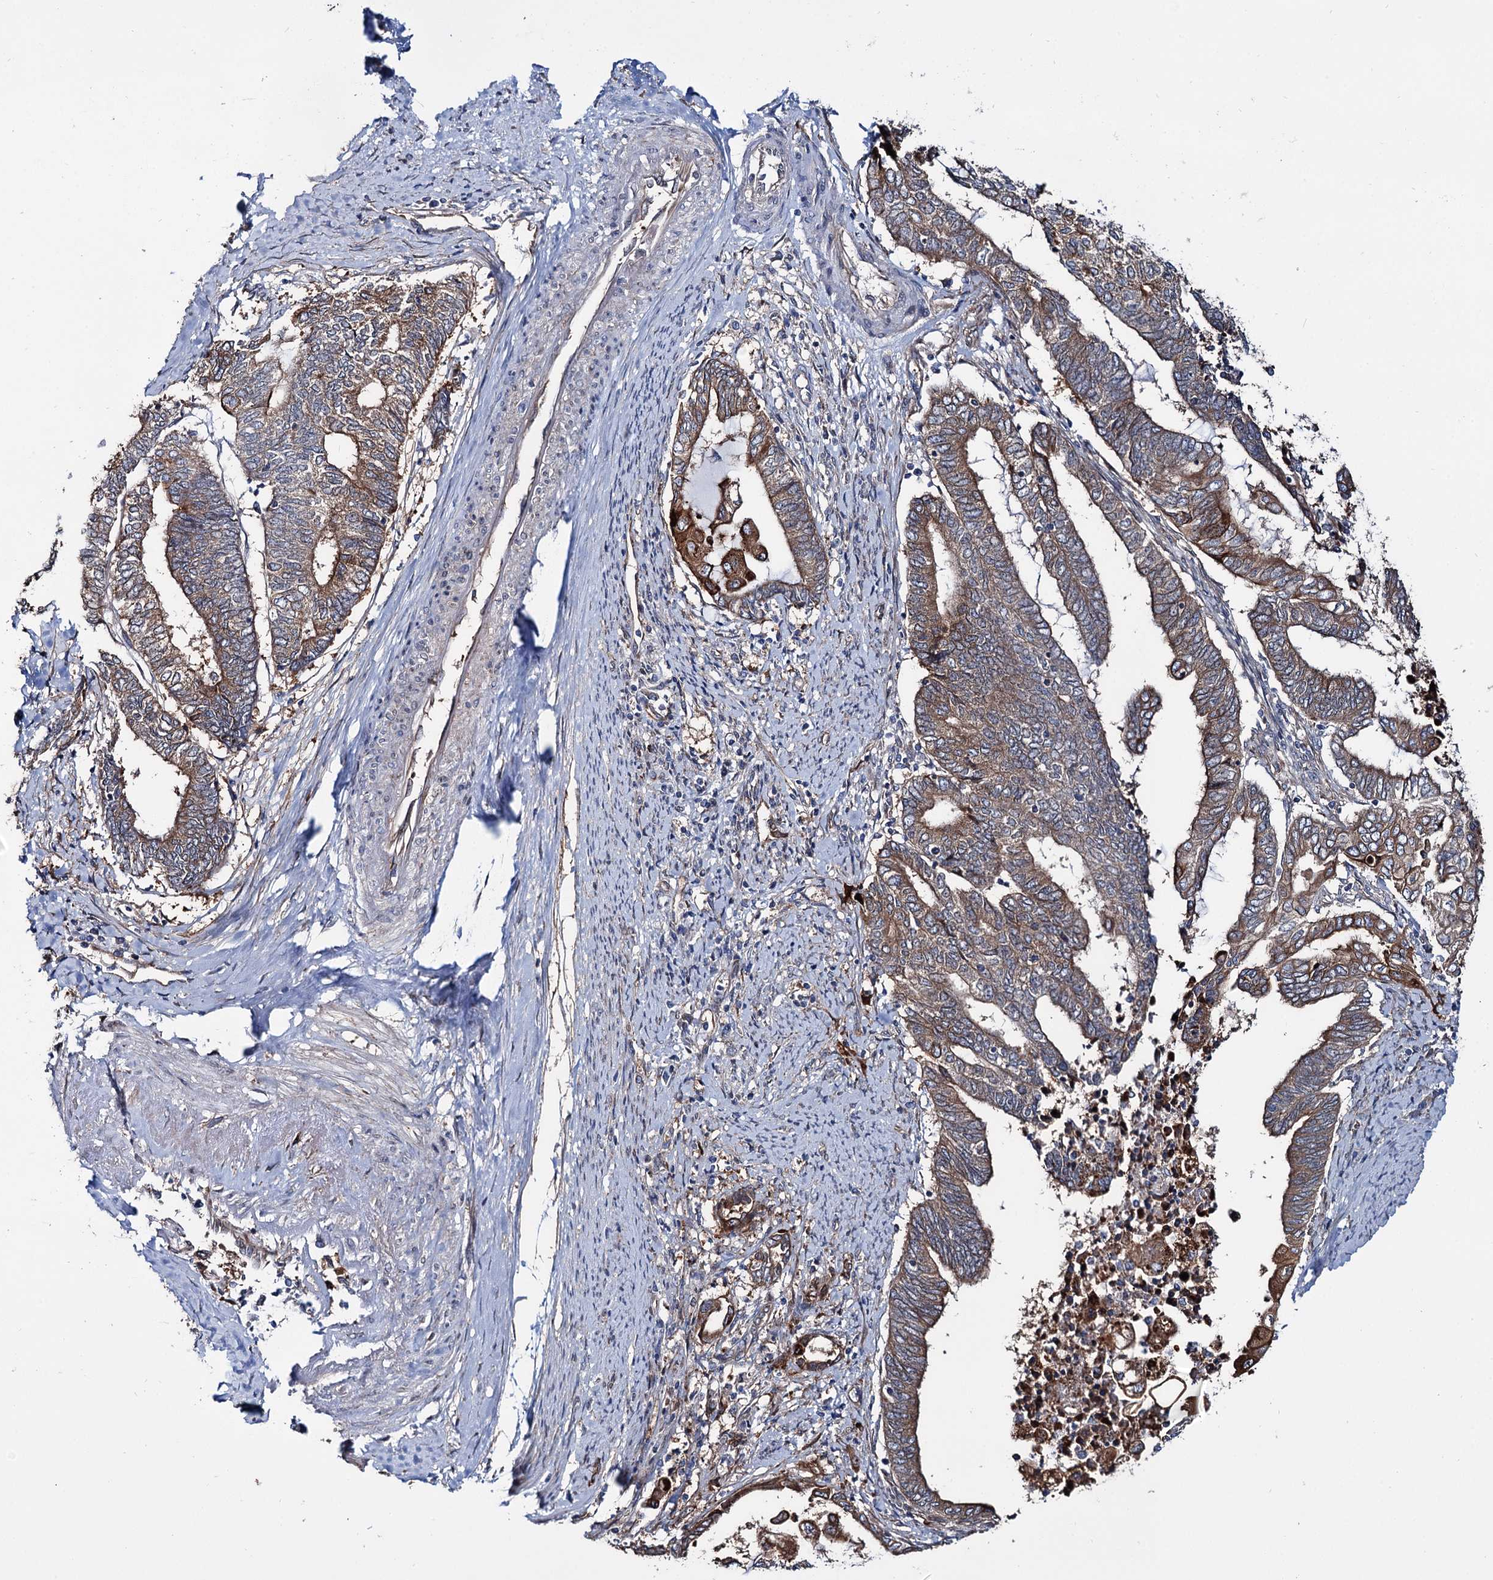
{"staining": {"intensity": "moderate", "quantity": ">75%", "location": "cytoplasmic/membranous"}, "tissue": "endometrial cancer", "cell_type": "Tumor cells", "image_type": "cancer", "snomed": [{"axis": "morphology", "description": "Adenocarcinoma, NOS"}, {"axis": "topography", "description": "Uterus"}, {"axis": "topography", "description": "Endometrium"}], "caption": "This image exhibits endometrial cancer (adenocarcinoma) stained with IHC to label a protein in brown. The cytoplasmic/membranous of tumor cells show moderate positivity for the protein. Nuclei are counter-stained blue.", "gene": "PTDSS2", "patient": {"sex": "female", "age": 70}}